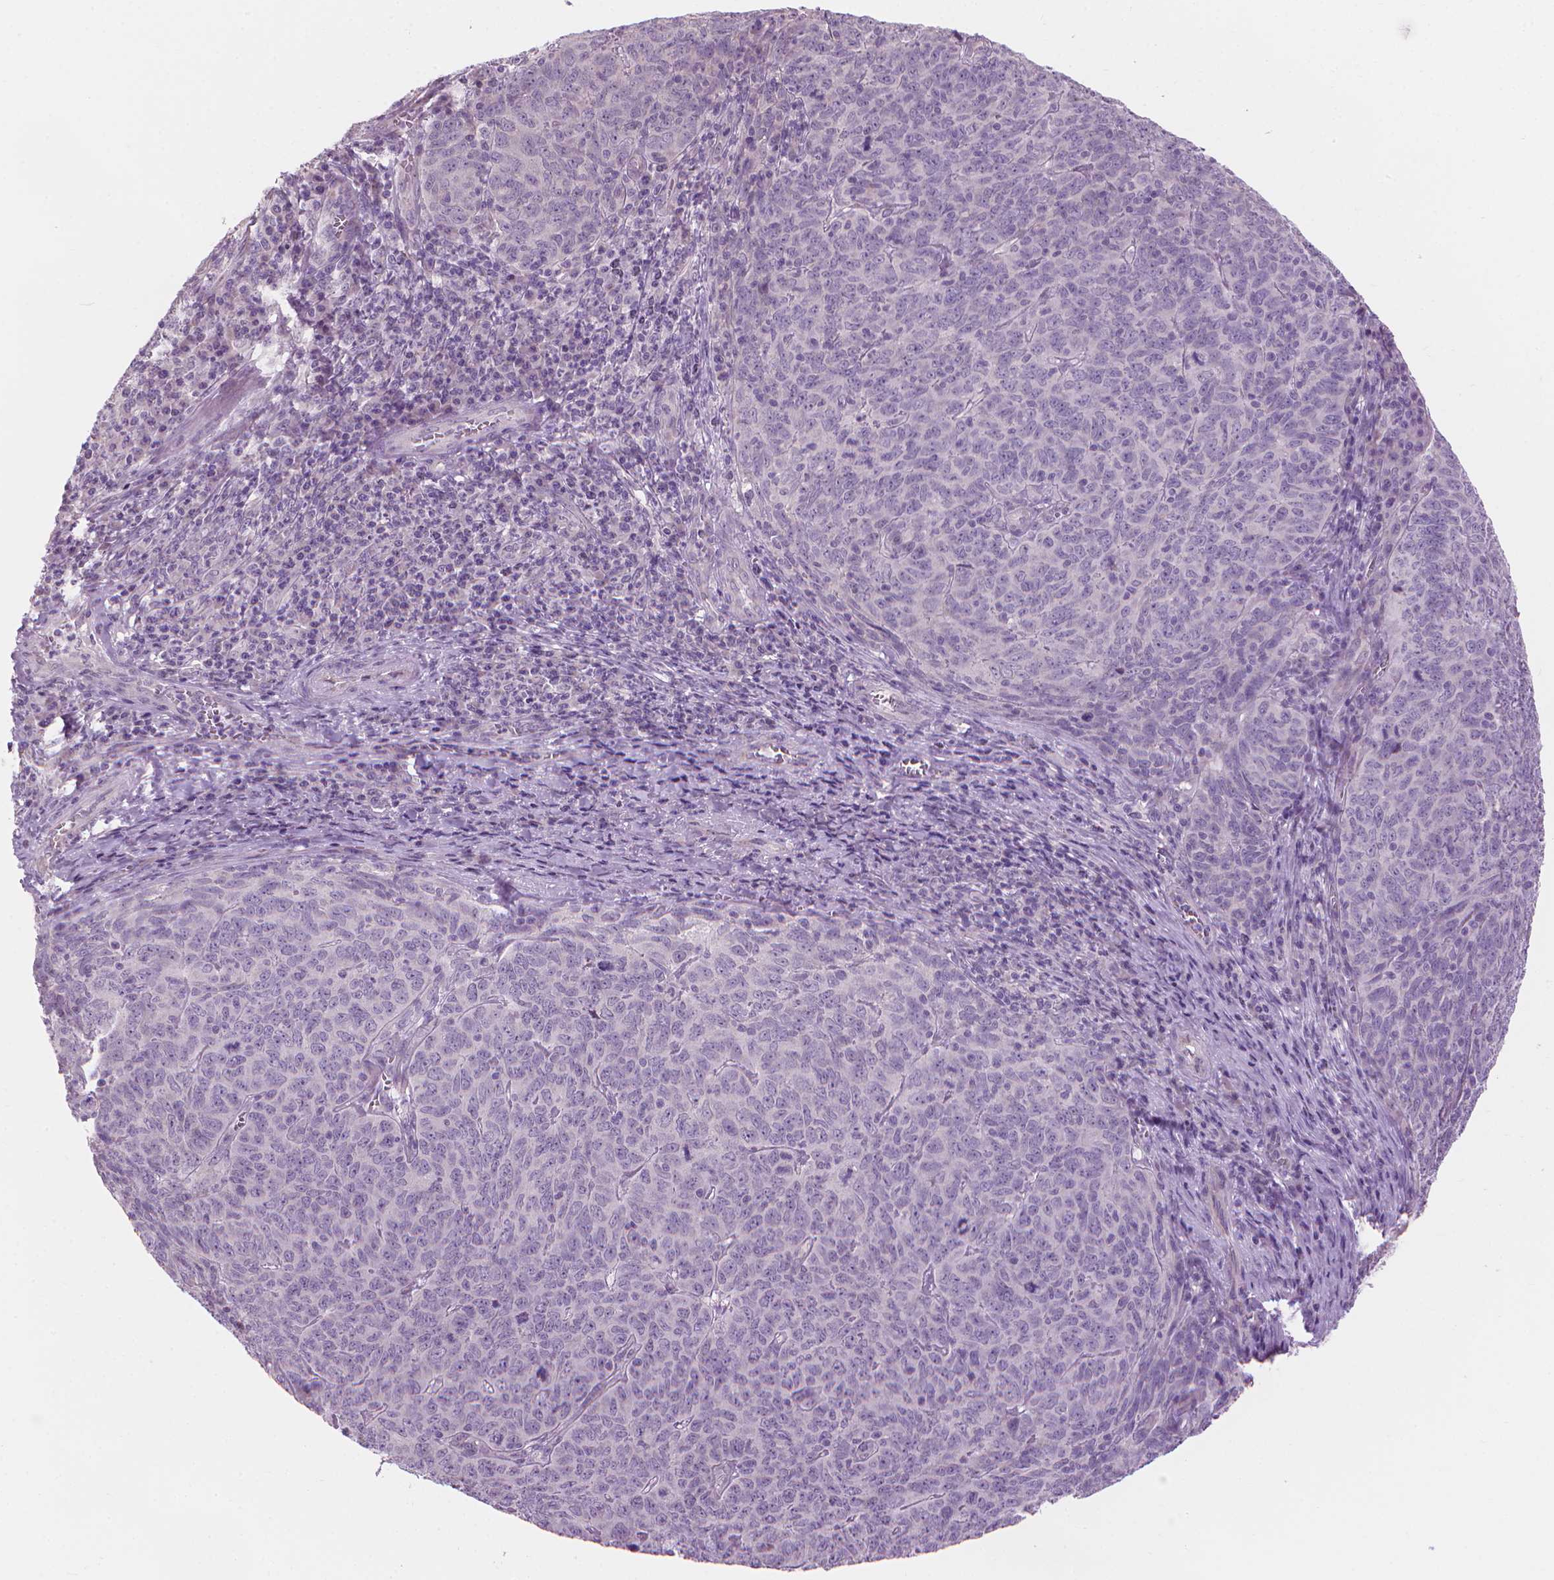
{"staining": {"intensity": "negative", "quantity": "none", "location": "none"}, "tissue": "skin cancer", "cell_type": "Tumor cells", "image_type": "cancer", "snomed": [{"axis": "morphology", "description": "Squamous cell carcinoma, NOS"}, {"axis": "topography", "description": "Skin"}, {"axis": "topography", "description": "Anal"}], "caption": "DAB immunohistochemical staining of skin cancer shows no significant staining in tumor cells. (Immunohistochemistry, brightfield microscopy, high magnification).", "gene": "CFAP126", "patient": {"sex": "female", "age": 51}}